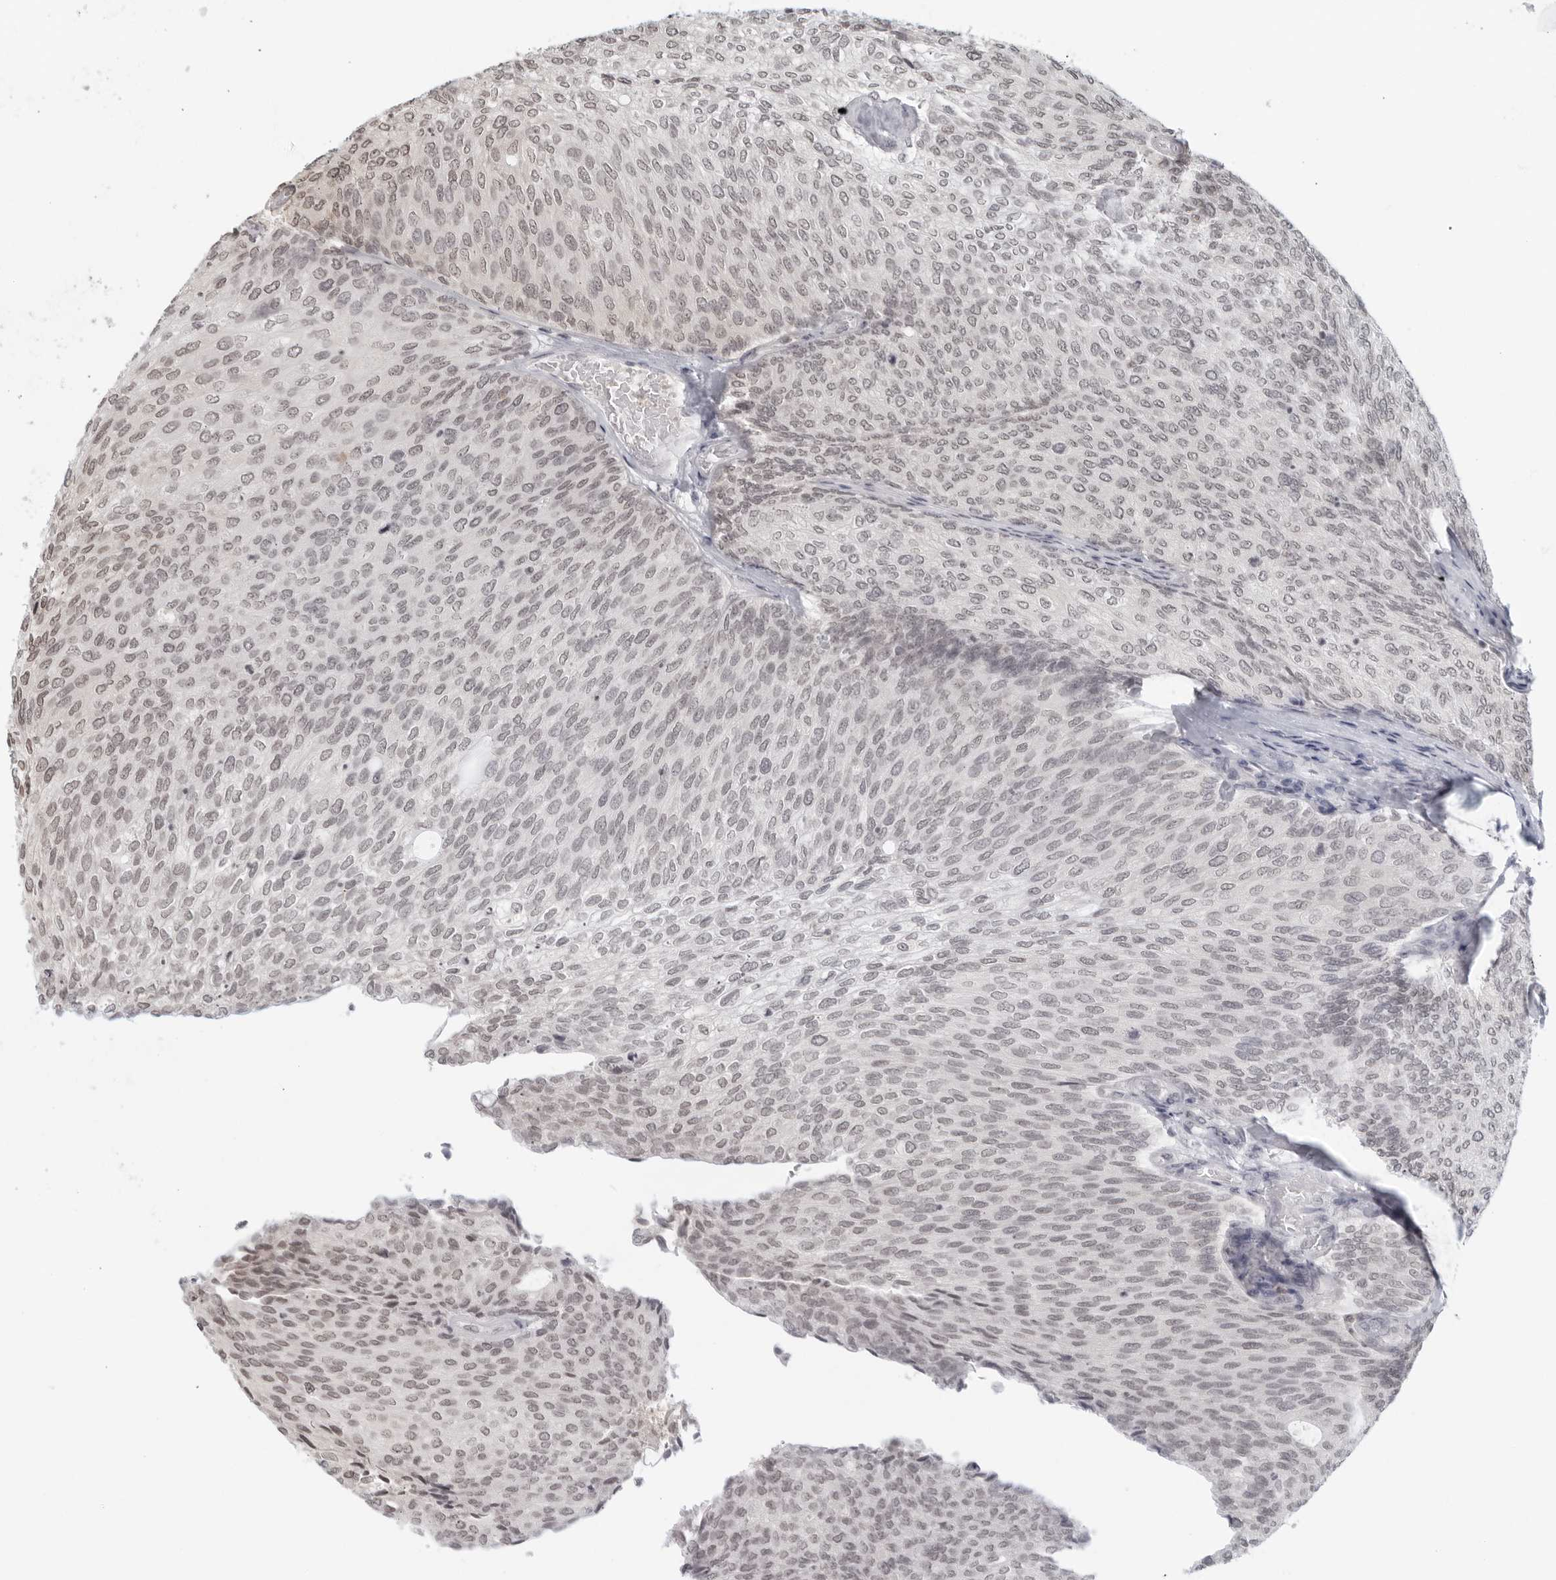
{"staining": {"intensity": "negative", "quantity": "none", "location": "none"}, "tissue": "urothelial cancer", "cell_type": "Tumor cells", "image_type": "cancer", "snomed": [{"axis": "morphology", "description": "Urothelial carcinoma, Low grade"}, {"axis": "topography", "description": "Urinary bladder"}], "caption": "Immunohistochemical staining of urothelial carcinoma (low-grade) displays no significant positivity in tumor cells. The staining is performed using DAB (3,3'-diaminobenzidine) brown chromogen with nuclei counter-stained in using hematoxylin.", "gene": "RAB11FIP3", "patient": {"sex": "female", "age": 79}}